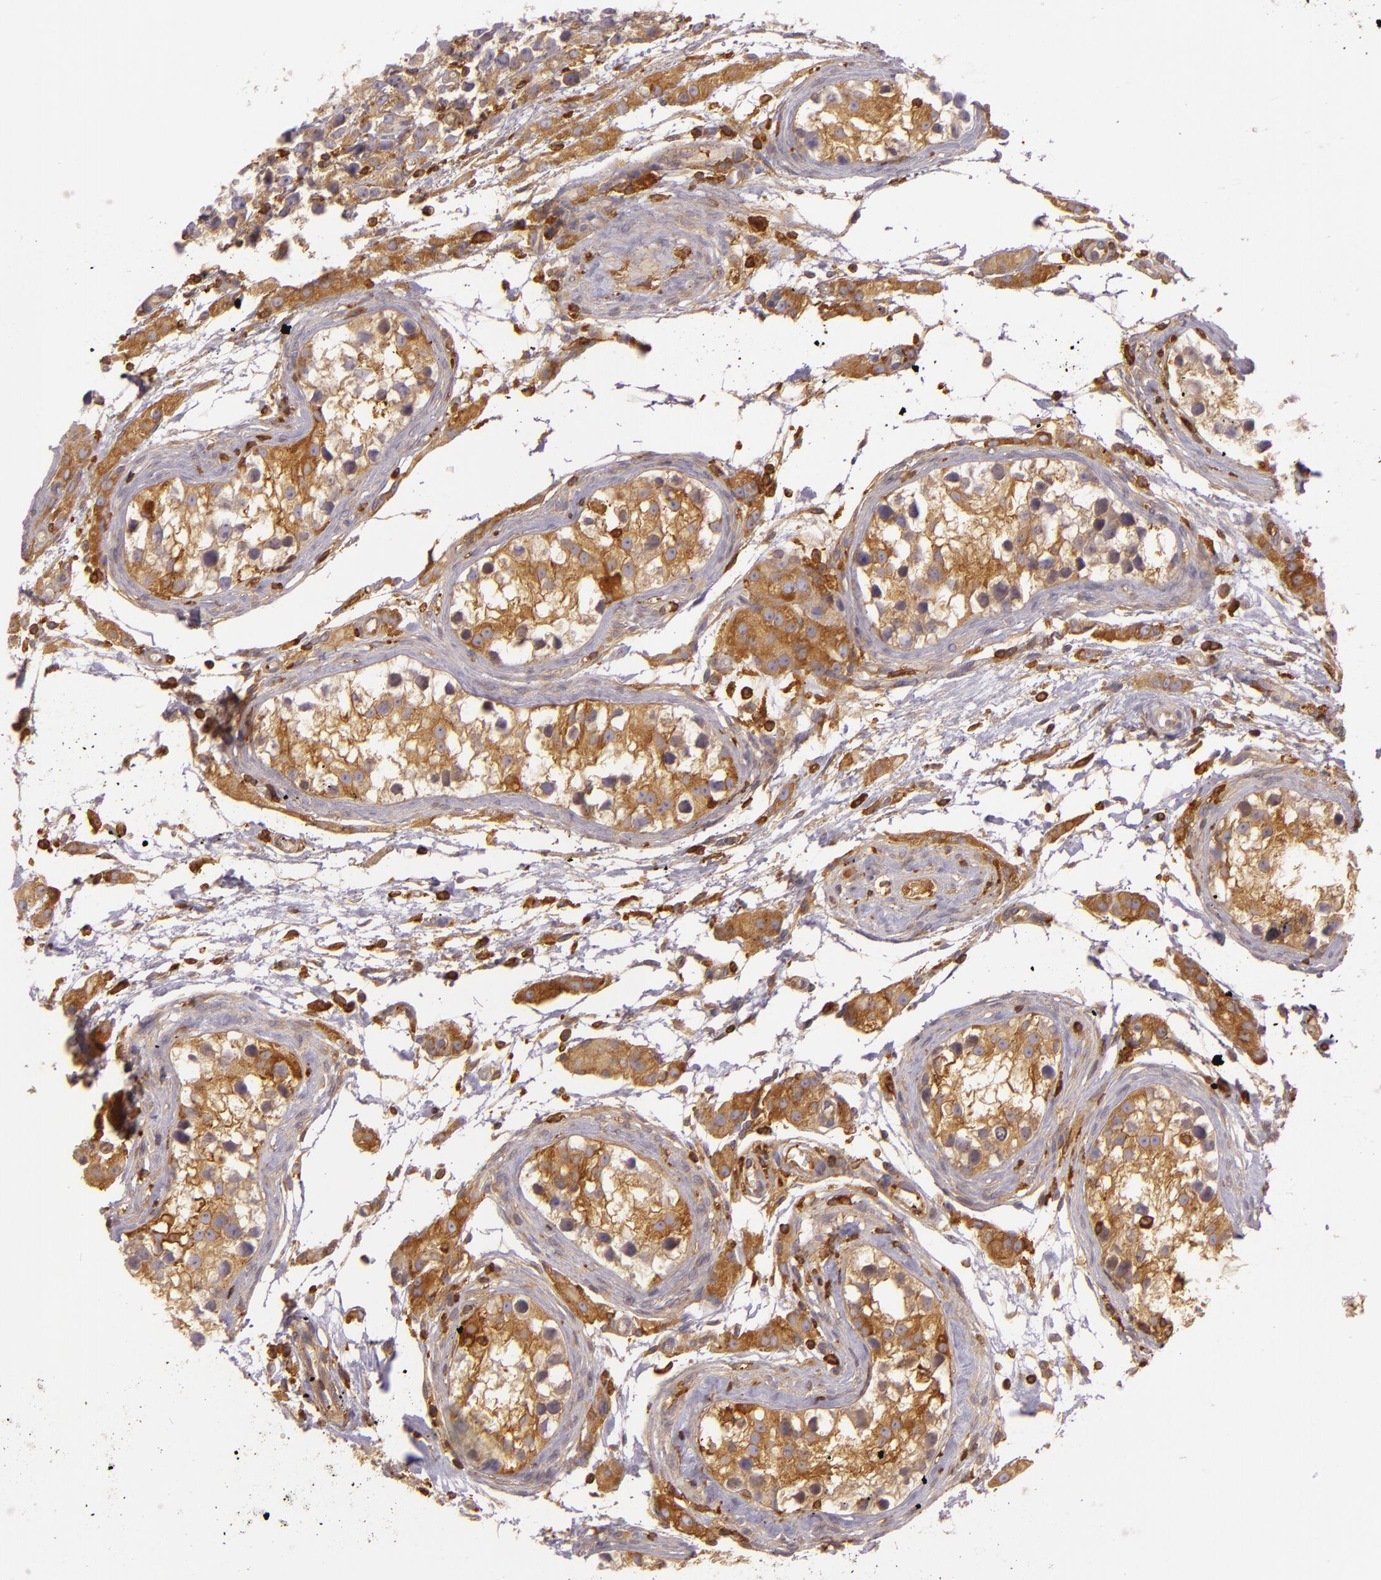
{"staining": {"intensity": "moderate", "quantity": ">75%", "location": "cytoplasmic/membranous"}, "tissue": "testis cancer", "cell_type": "Tumor cells", "image_type": "cancer", "snomed": [{"axis": "morphology", "description": "Seminoma, NOS"}, {"axis": "topography", "description": "Testis"}], "caption": "This is a micrograph of immunohistochemistry staining of seminoma (testis), which shows moderate expression in the cytoplasmic/membranous of tumor cells.", "gene": "TLN1", "patient": {"sex": "male", "age": 25}}